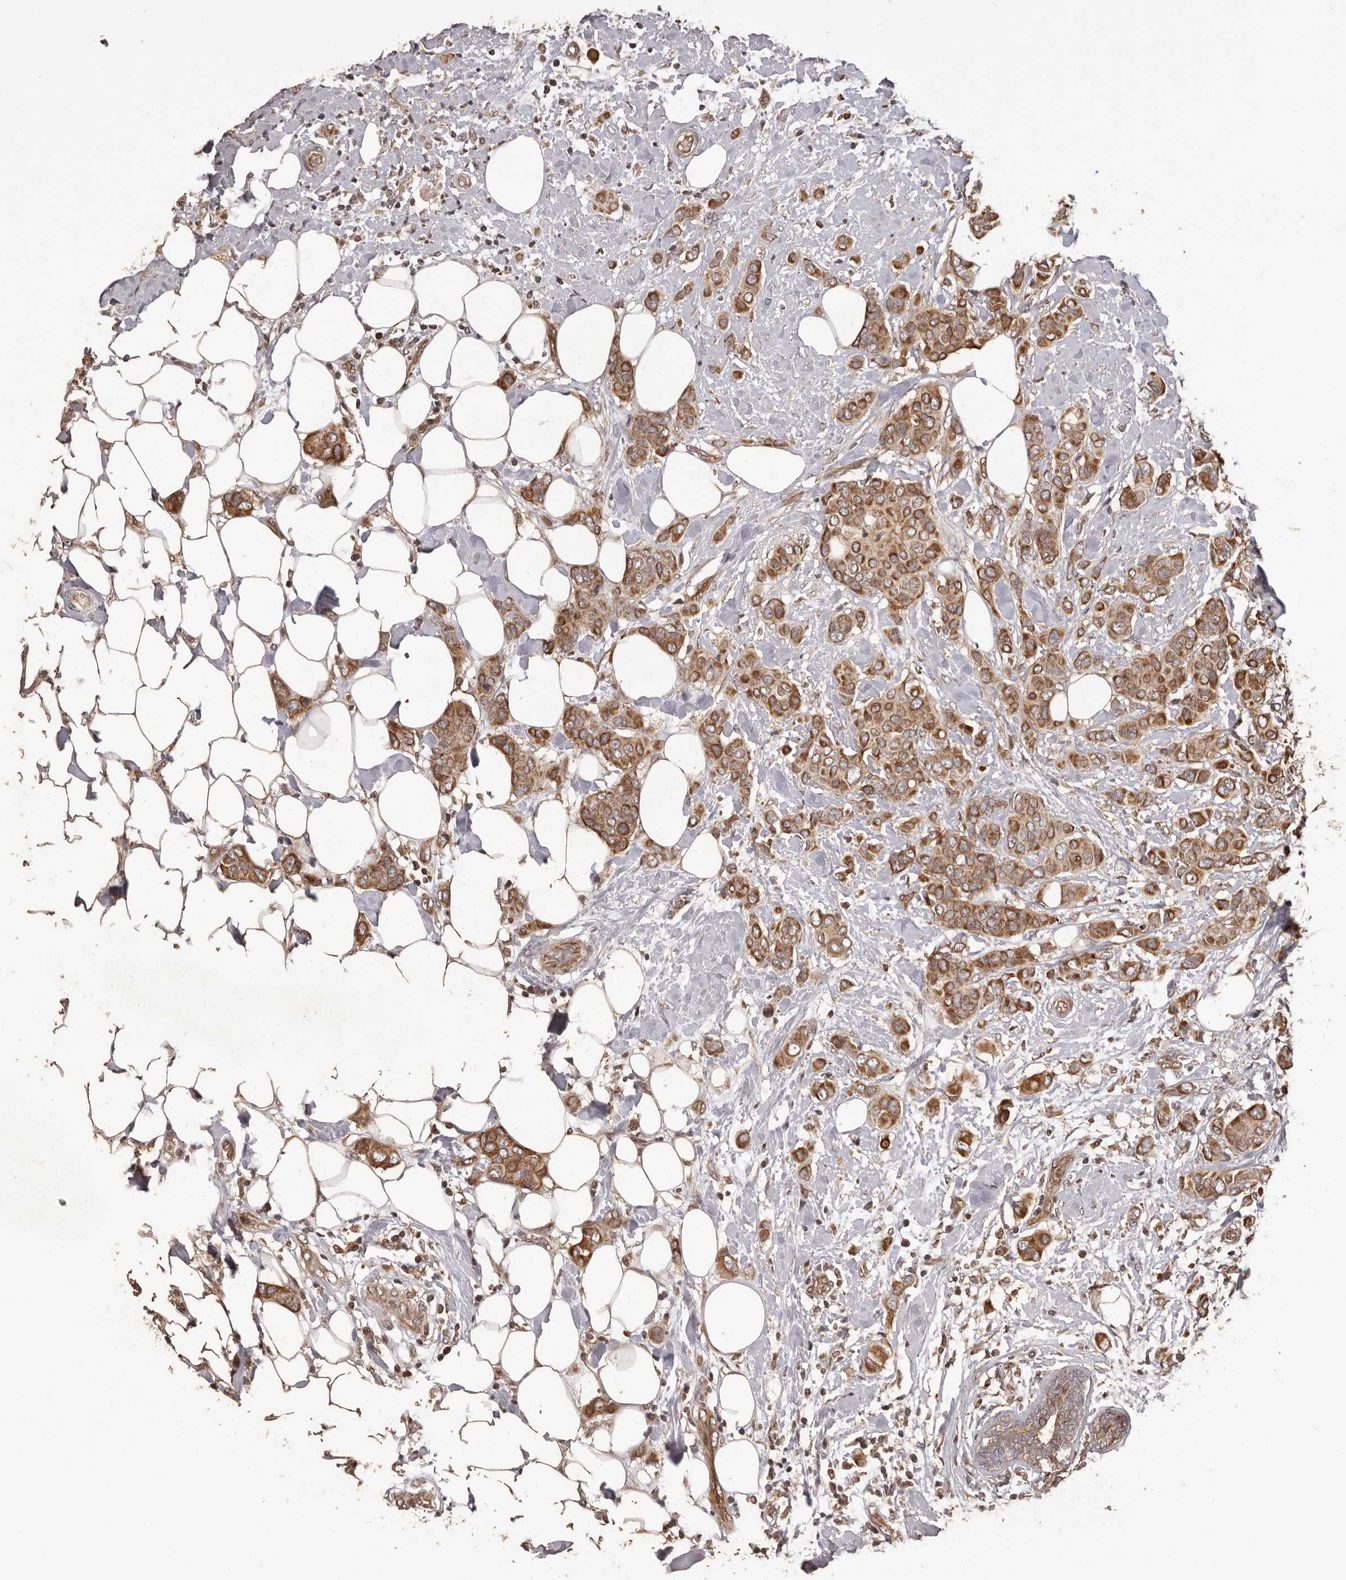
{"staining": {"intensity": "moderate", "quantity": ">75%", "location": "cytoplasmic/membranous"}, "tissue": "breast cancer", "cell_type": "Tumor cells", "image_type": "cancer", "snomed": [{"axis": "morphology", "description": "Lobular carcinoma"}, {"axis": "topography", "description": "Breast"}], "caption": "IHC (DAB) staining of human breast lobular carcinoma displays moderate cytoplasmic/membranous protein positivity in approximately >75% of tumor cells.", "gene": "QRSL1", "patient": {"sex": "female", "age": 51}}